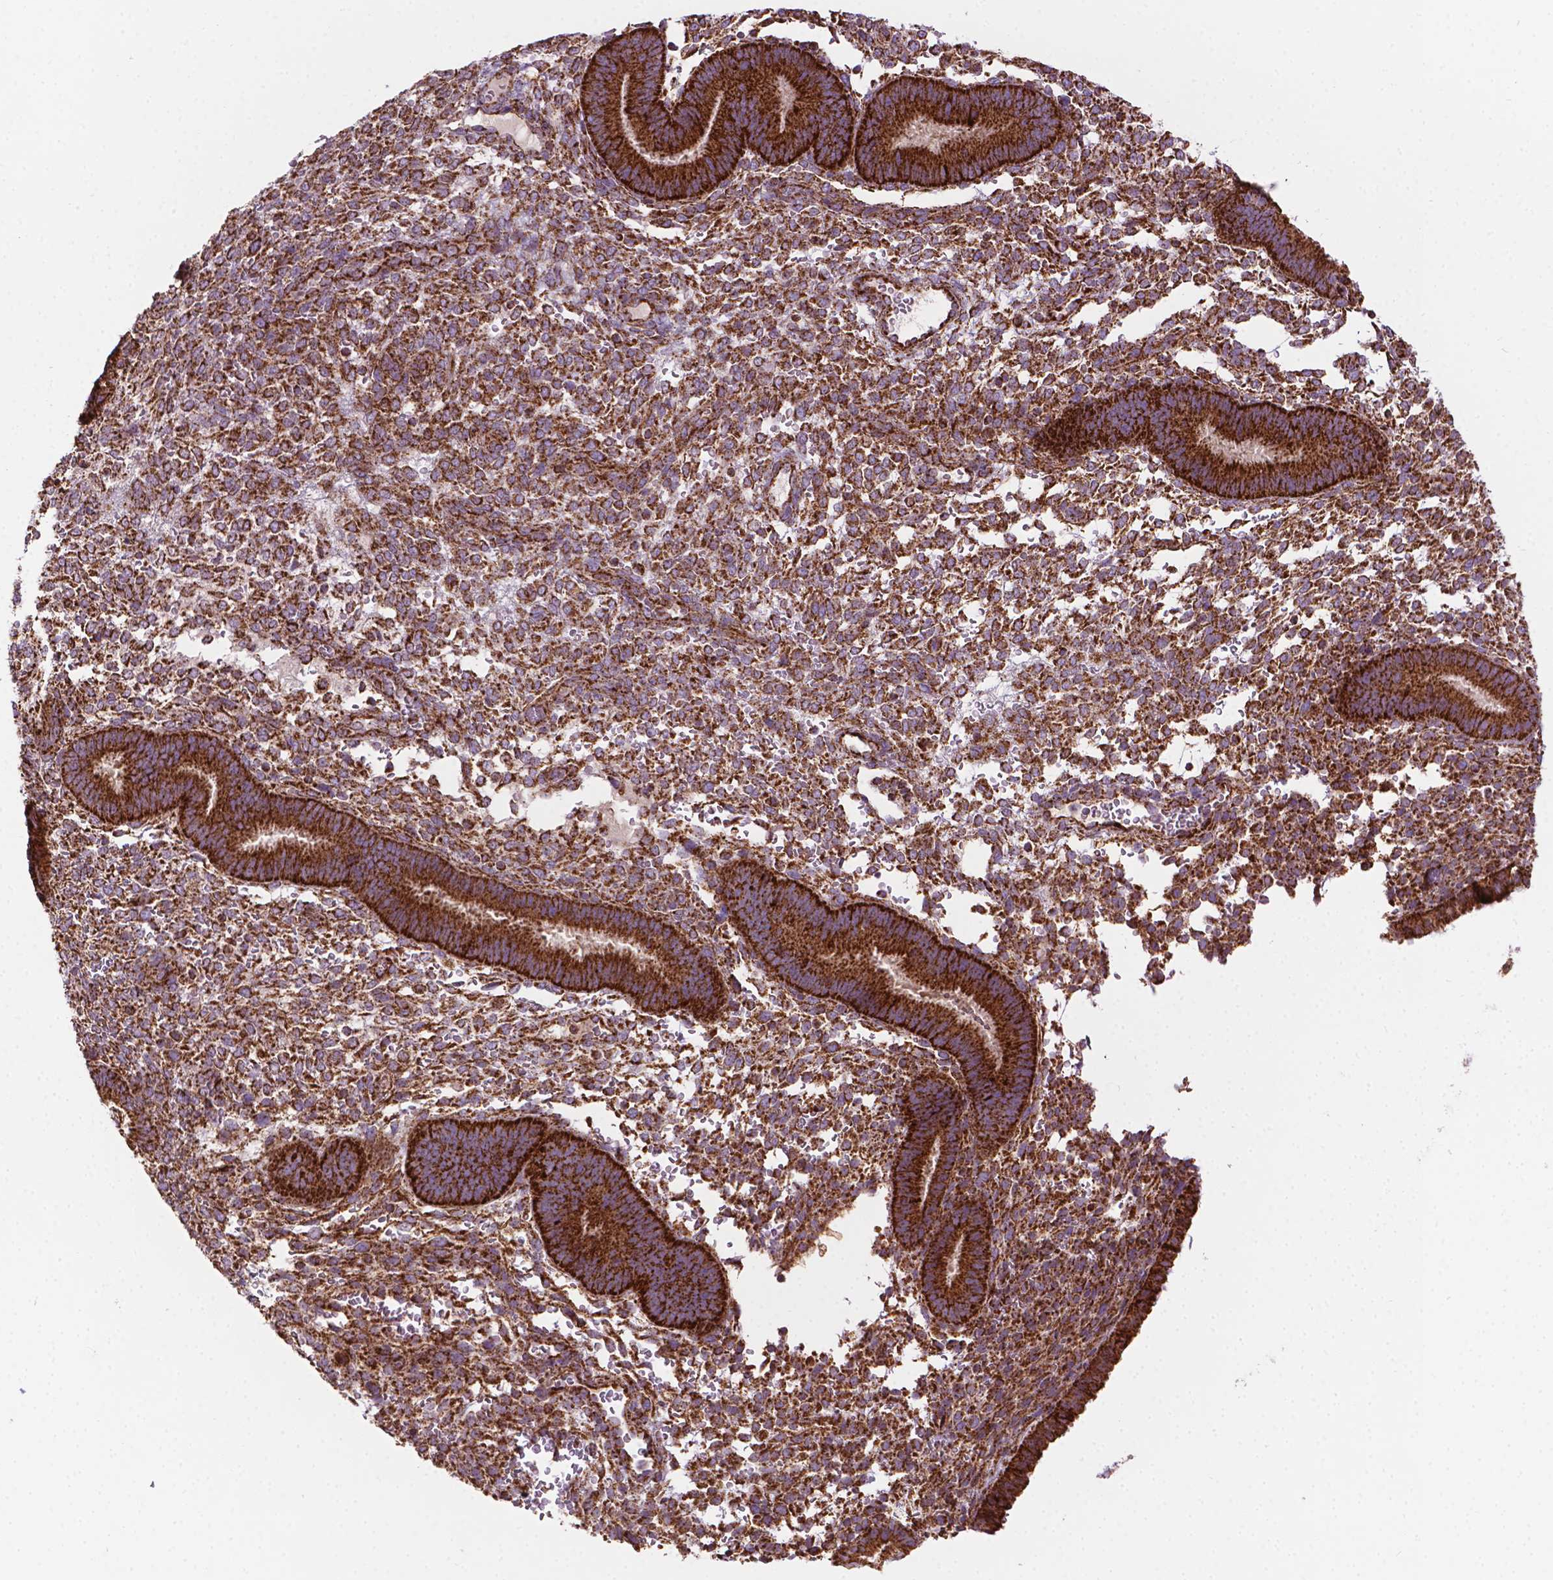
{"staining": {"intensity": "strong", "quantity": "25%-75%", "location": "cytoplasmic/membranous"}, "tissue": "endometrium", "cell_type": "Cells in endometrial stroma", "image_type": "normal", "snomed": [{"axis": "morphology", "description": "Normal tissue, NOS"}, {"axis": "topography", "description": "Endometrium"}], "caption": "Endometrium stained for a protein (brown) displays strong cytoplasmic/membranous positive expression in approximately 25%-75% of cells in endometrial stroma.", "gene": "ILVBL", "patient": {"sex": "female", "age": 39}}